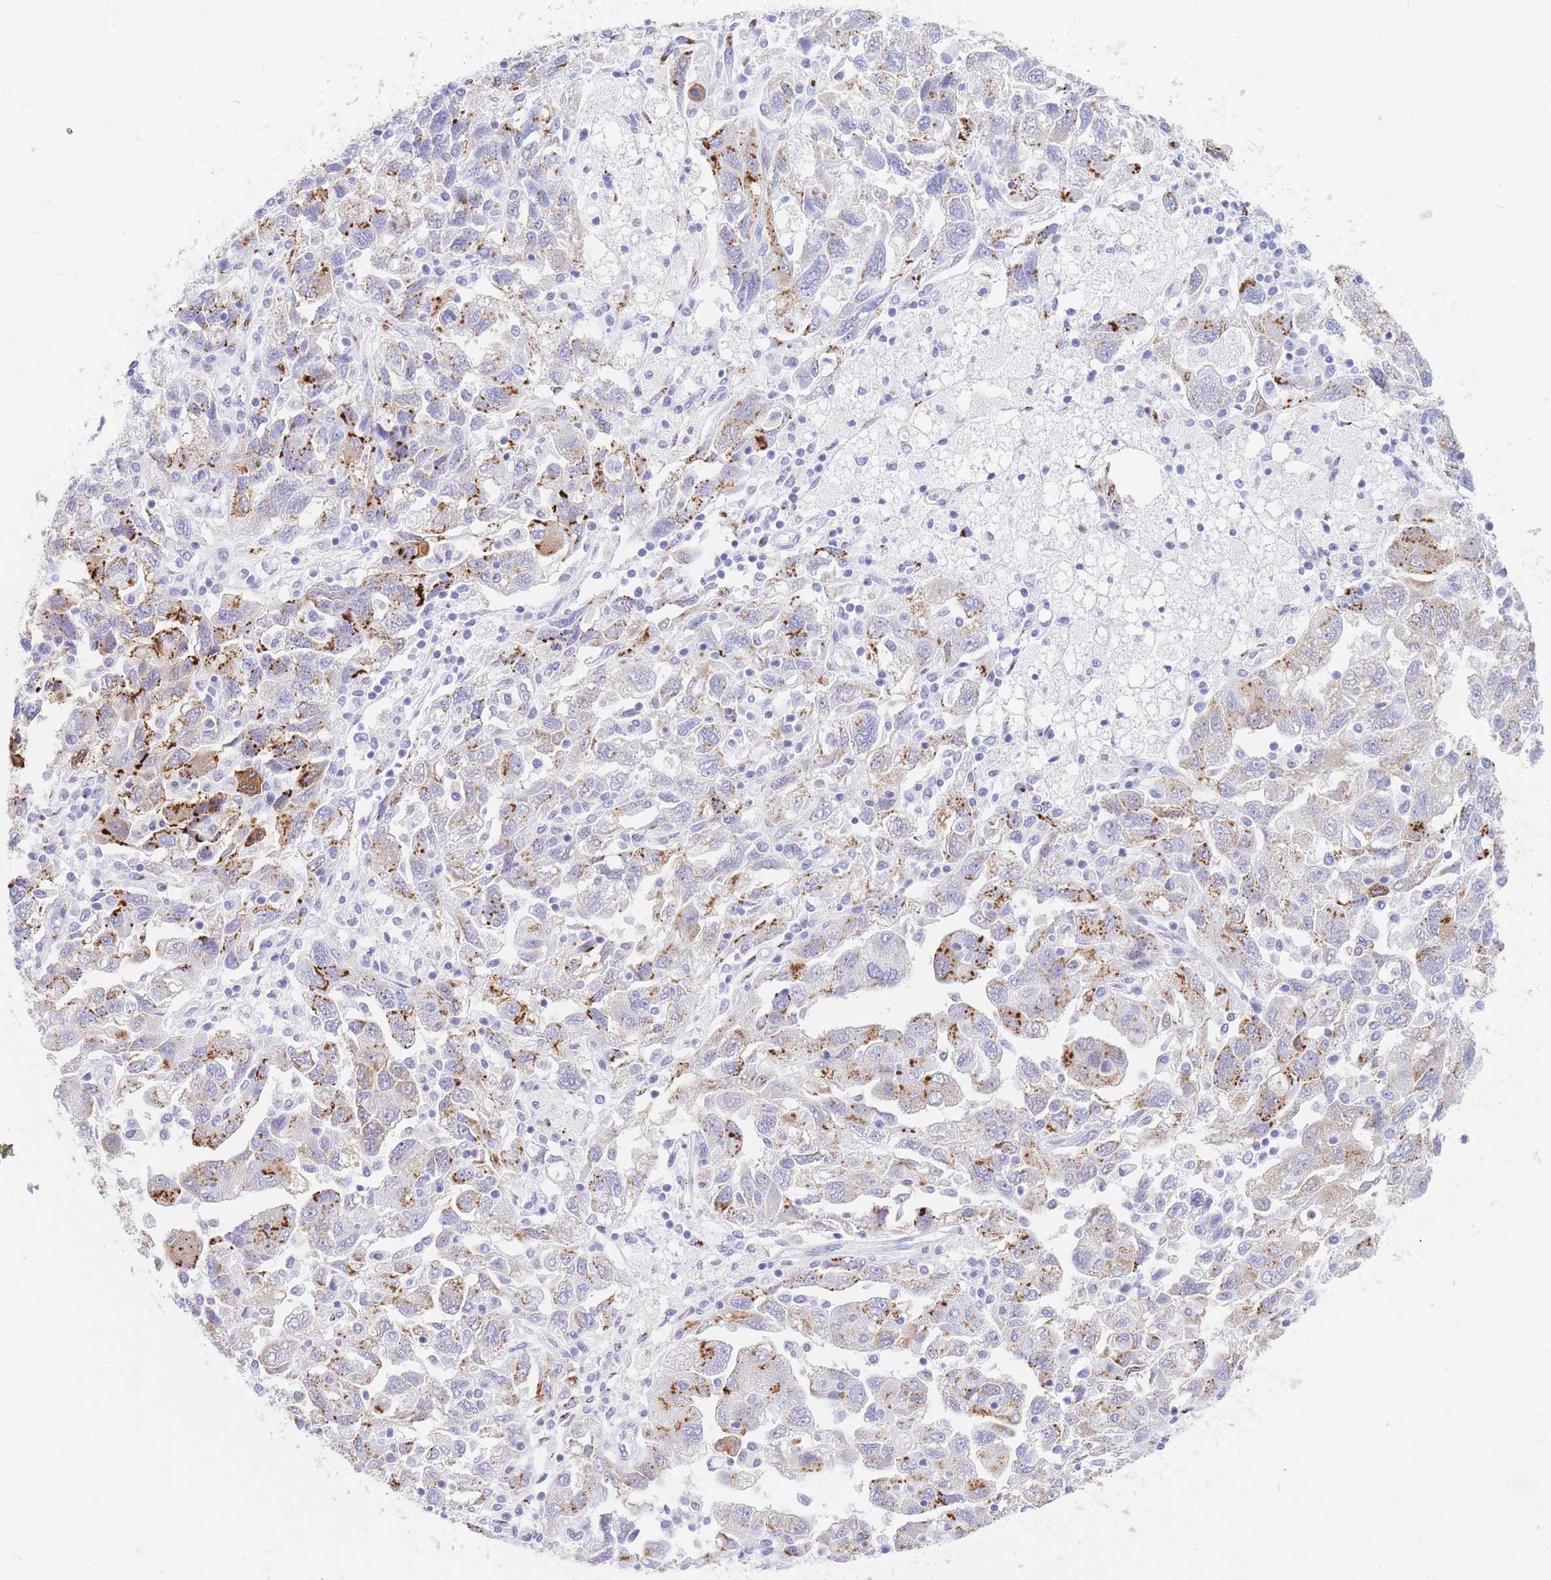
{"staining": {"intensity": "strong", "quantity": "25%-75%", "location": "cytoplasmic/membranous"}, "tissue": "ovarian cancer", "cell_type": "Tumor cells", "image_type": "cancer", "snomed": [{"axis": "morphology", "description": "Carcinoma, NOS"}, {"axis": "morphology", "description": "Cystadenocarcinoma, serous, NOS"}, {"axis": "topography", "description": "Ovary"}], "caption": "Approximately 25%-75% of tumor cells in serous cystadenocarcinoma (ovarian) exhibit strong cytoplasmic/membranous protein staining as visualized by brown immunohistochemical staining.", "gene": "FAM3C", "patient": {"sex": "female", "age": 69}}